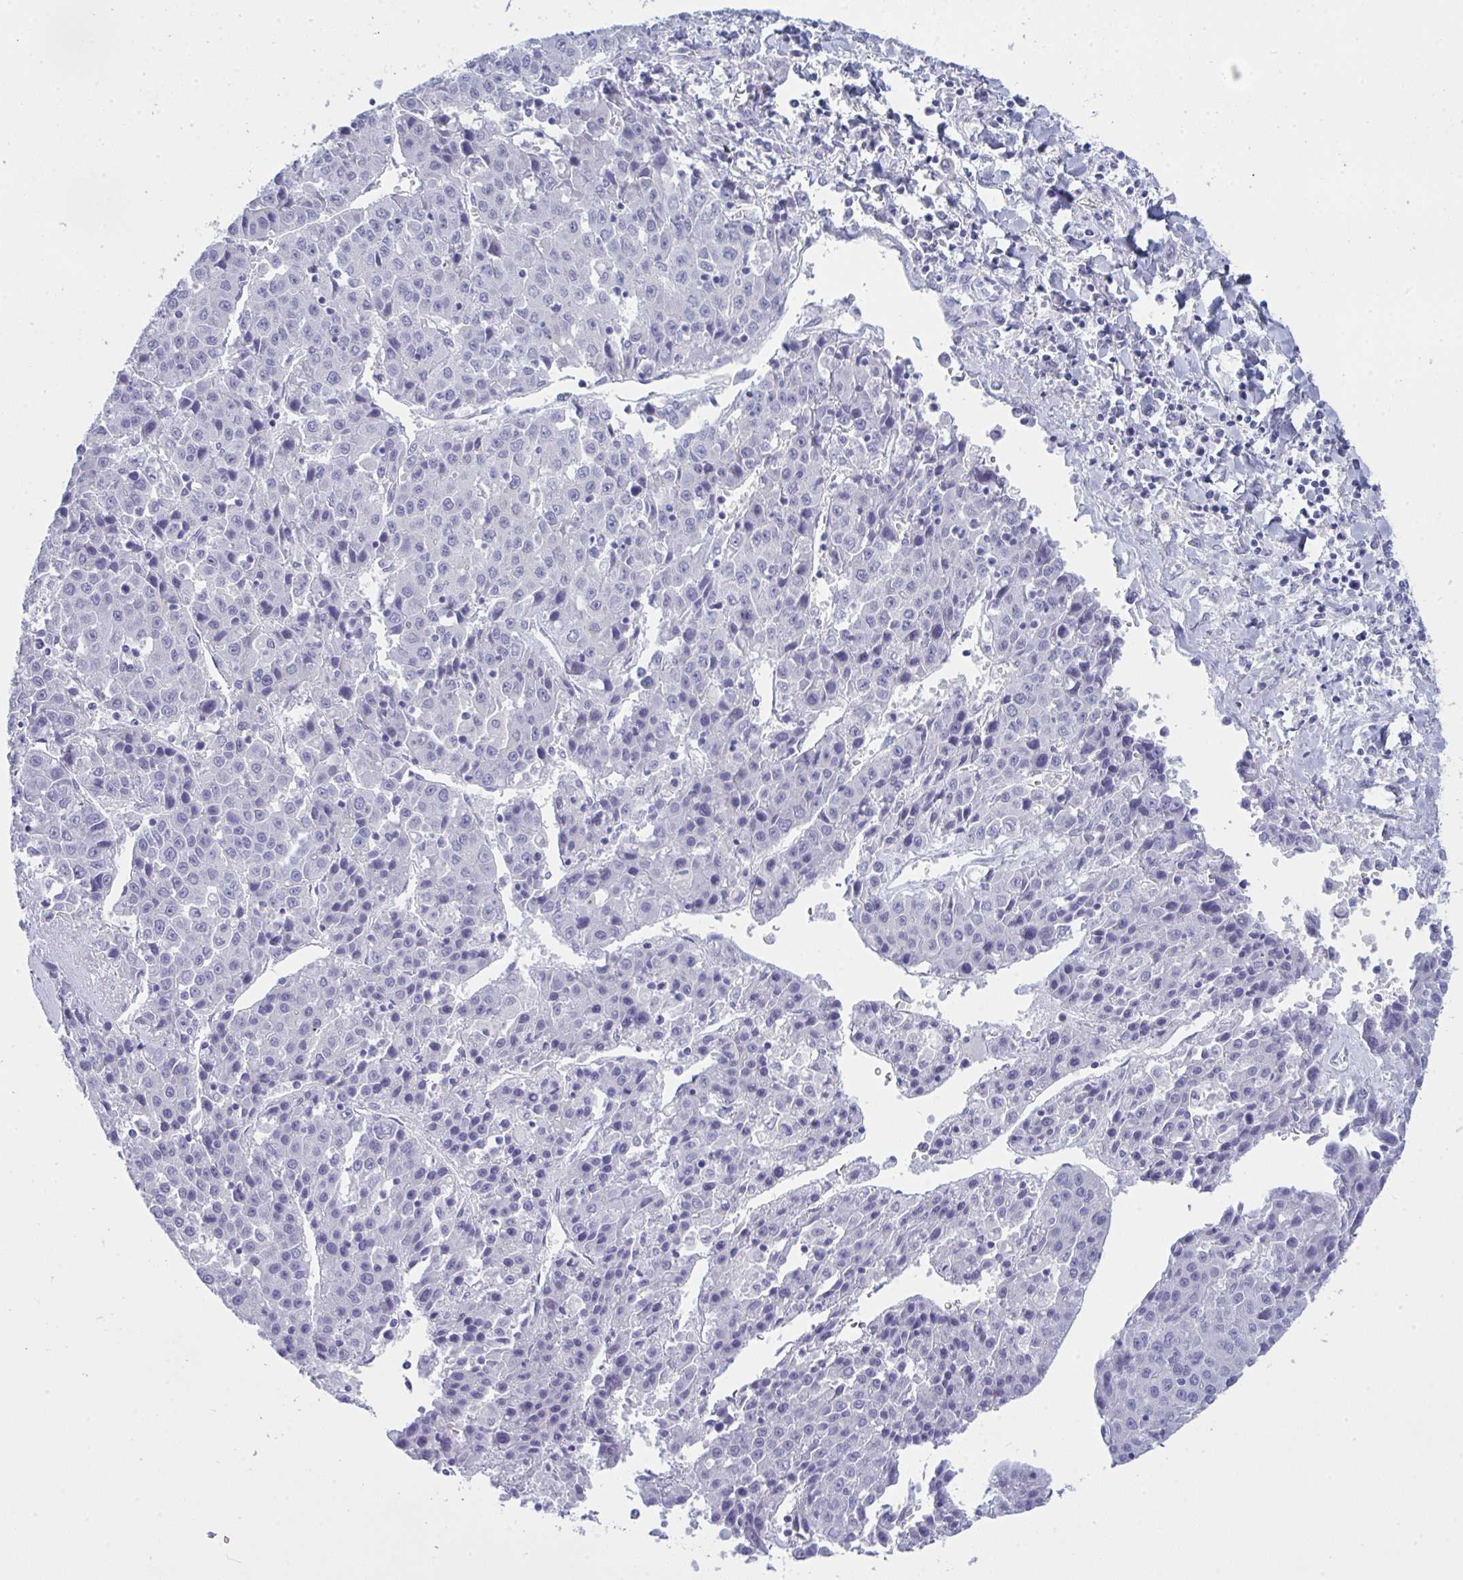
{"staining": {"intensity": "negative", "quantity": "none", "location": "none"}, "tissue": "liver cancer", "cell_type": "Tumor cells", "image_type": "cancer", "snomed": [{"axis": "morphology", "description": "Carcinoma, Hepatocellular, NOS"}, {"axis": "topography", "description": "Liver"}], "caption": "The micrograph exhibits no significant positivity in tumor cells of hepatocellular carcinoma (liver).", "gene": "PRDM9", "patient": {"sex": "female", "age": 53}}